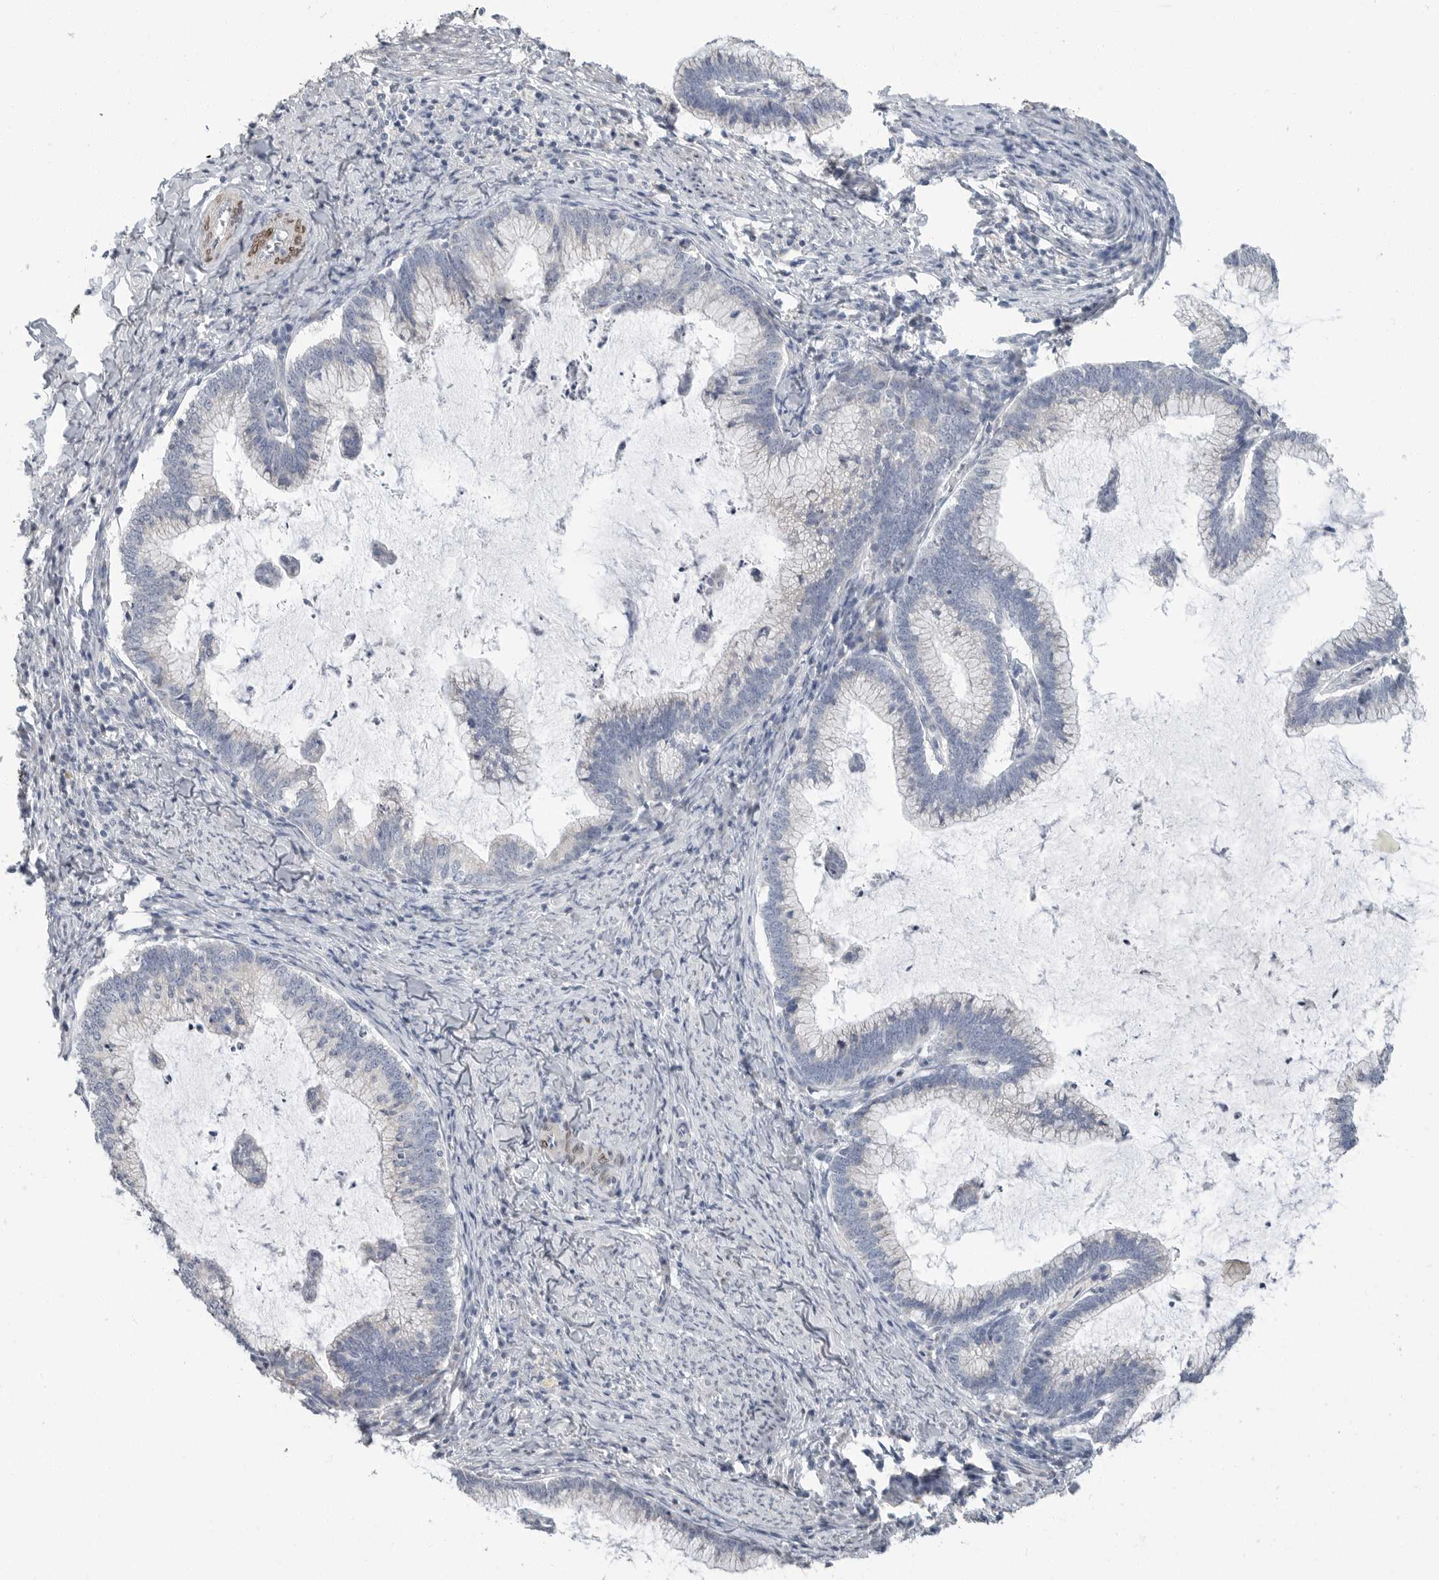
{"staining": {"intensity": "negative", "quantity": "none", "location": "none"}, "tissue": "cervical cancer", "cell_type": "Tumor cells", "image_type": "cancer", "snomed": [{"axis": "morphology", "description": "Adenocarcinoma, NOS"}, {"axis": "topography", "description": "Cervix"}], "caption": "A histopathology image of human cervical cancer (adenocarcinoma) is negative for staining in tumor cells. (Stains: DAB (3,3'-diaminobenzidine) immunohistochemistry with hematoxylin counter stain, Microscopy: brightfield microscopy at high magnification).", "gene": "PLN", "patient": {"sex": "female", "age": 36}}